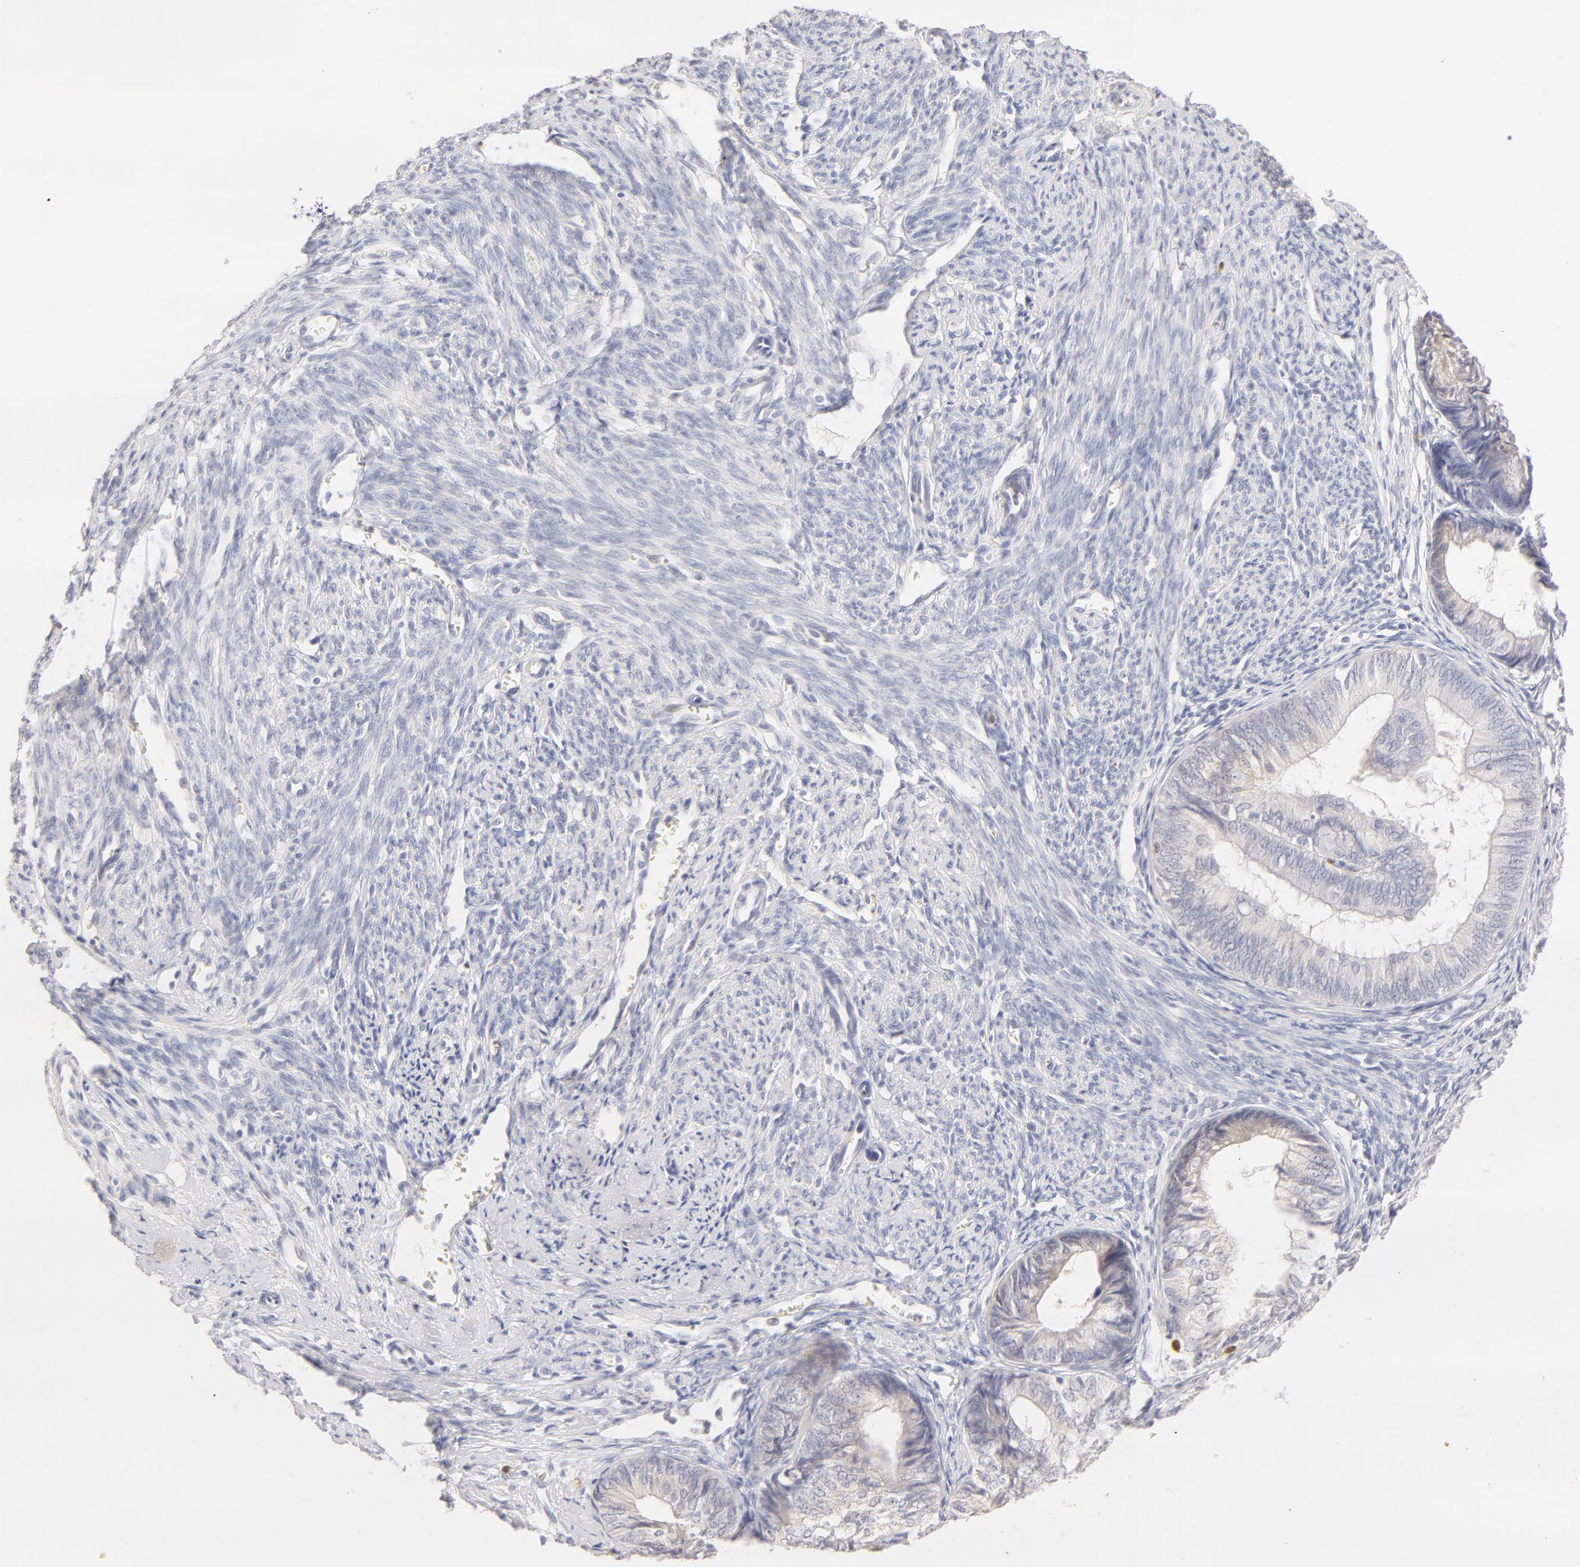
{"staining": {"intensity": "negative", "quantity": "none", "location": "none"}, "tissue": "endometrial cancer", "cell_type": "Tumor cells", "image_type": "cancer", "snomed": [{"axis": "morphology", "description": "Adenocarcinoma, NOS"}, {"axis": "topography", "description": "Endometrium"}], "caption": "A micrograph of adenocarcinoma (endometrial) stained for a protein demonstrates no brown staining in tumor cells.", "gene": "CA2", "patient": {"sex": "female", "age": 66}}